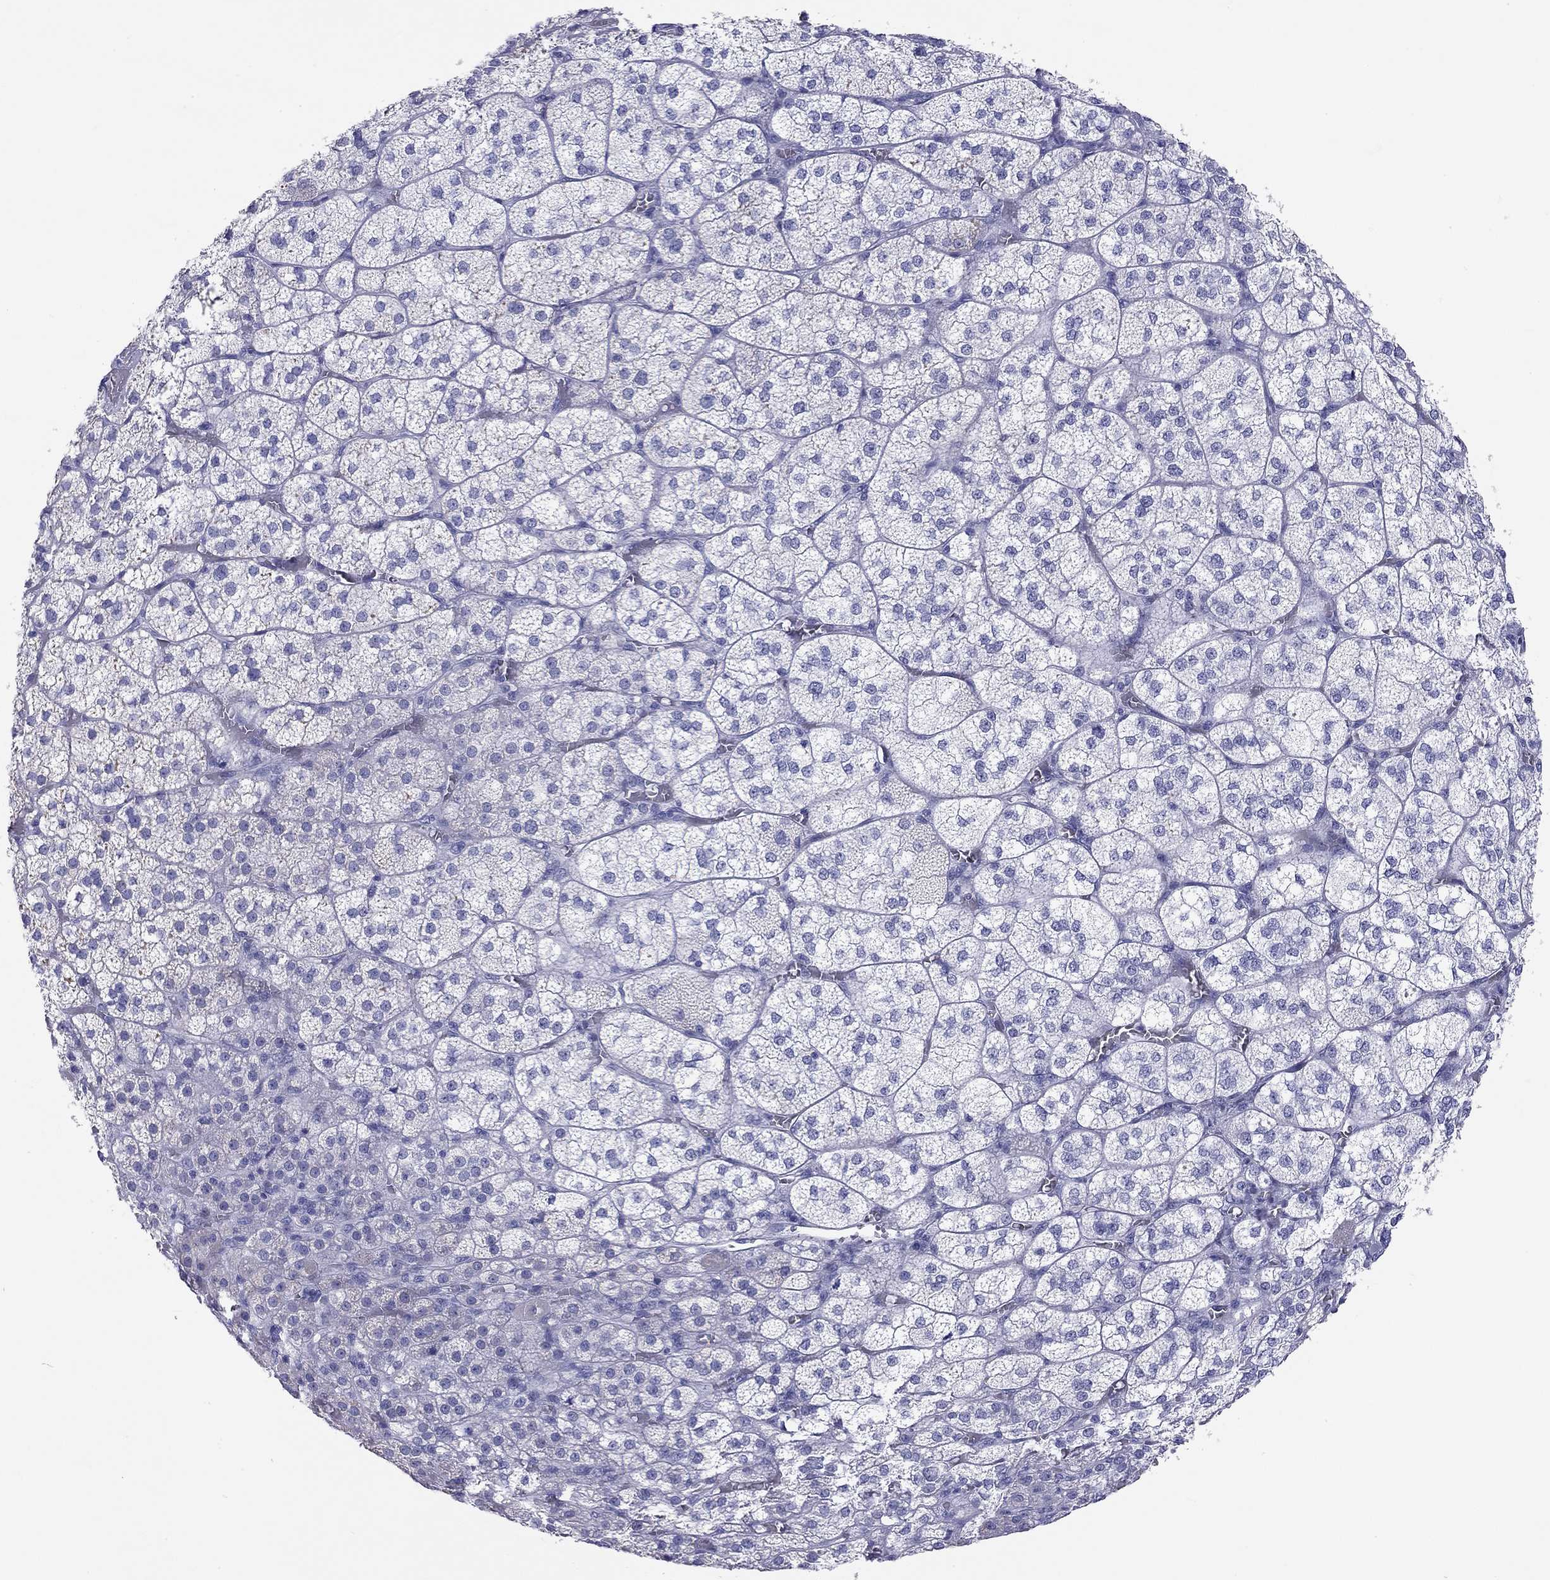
{"staining": {"intensity": "negative", "quantity": "none", "location": "none"}, "tissue": "adrenal gland", "cell_type": "Glandular cells", "image_type": "normal", "snomed": [{"axis": "morphology", "description": "Normal tissue, NOS"}, {"axis": "topography", "description": "Adrenal gland"}], "caption": "A high-resolution photomicrograph shows IHC staining of unremarkable adrenal gland, which displays no significant staining in glandular cells.", "gene": "DPY19L2", "patient": {"sex": "female", "age": 60}}